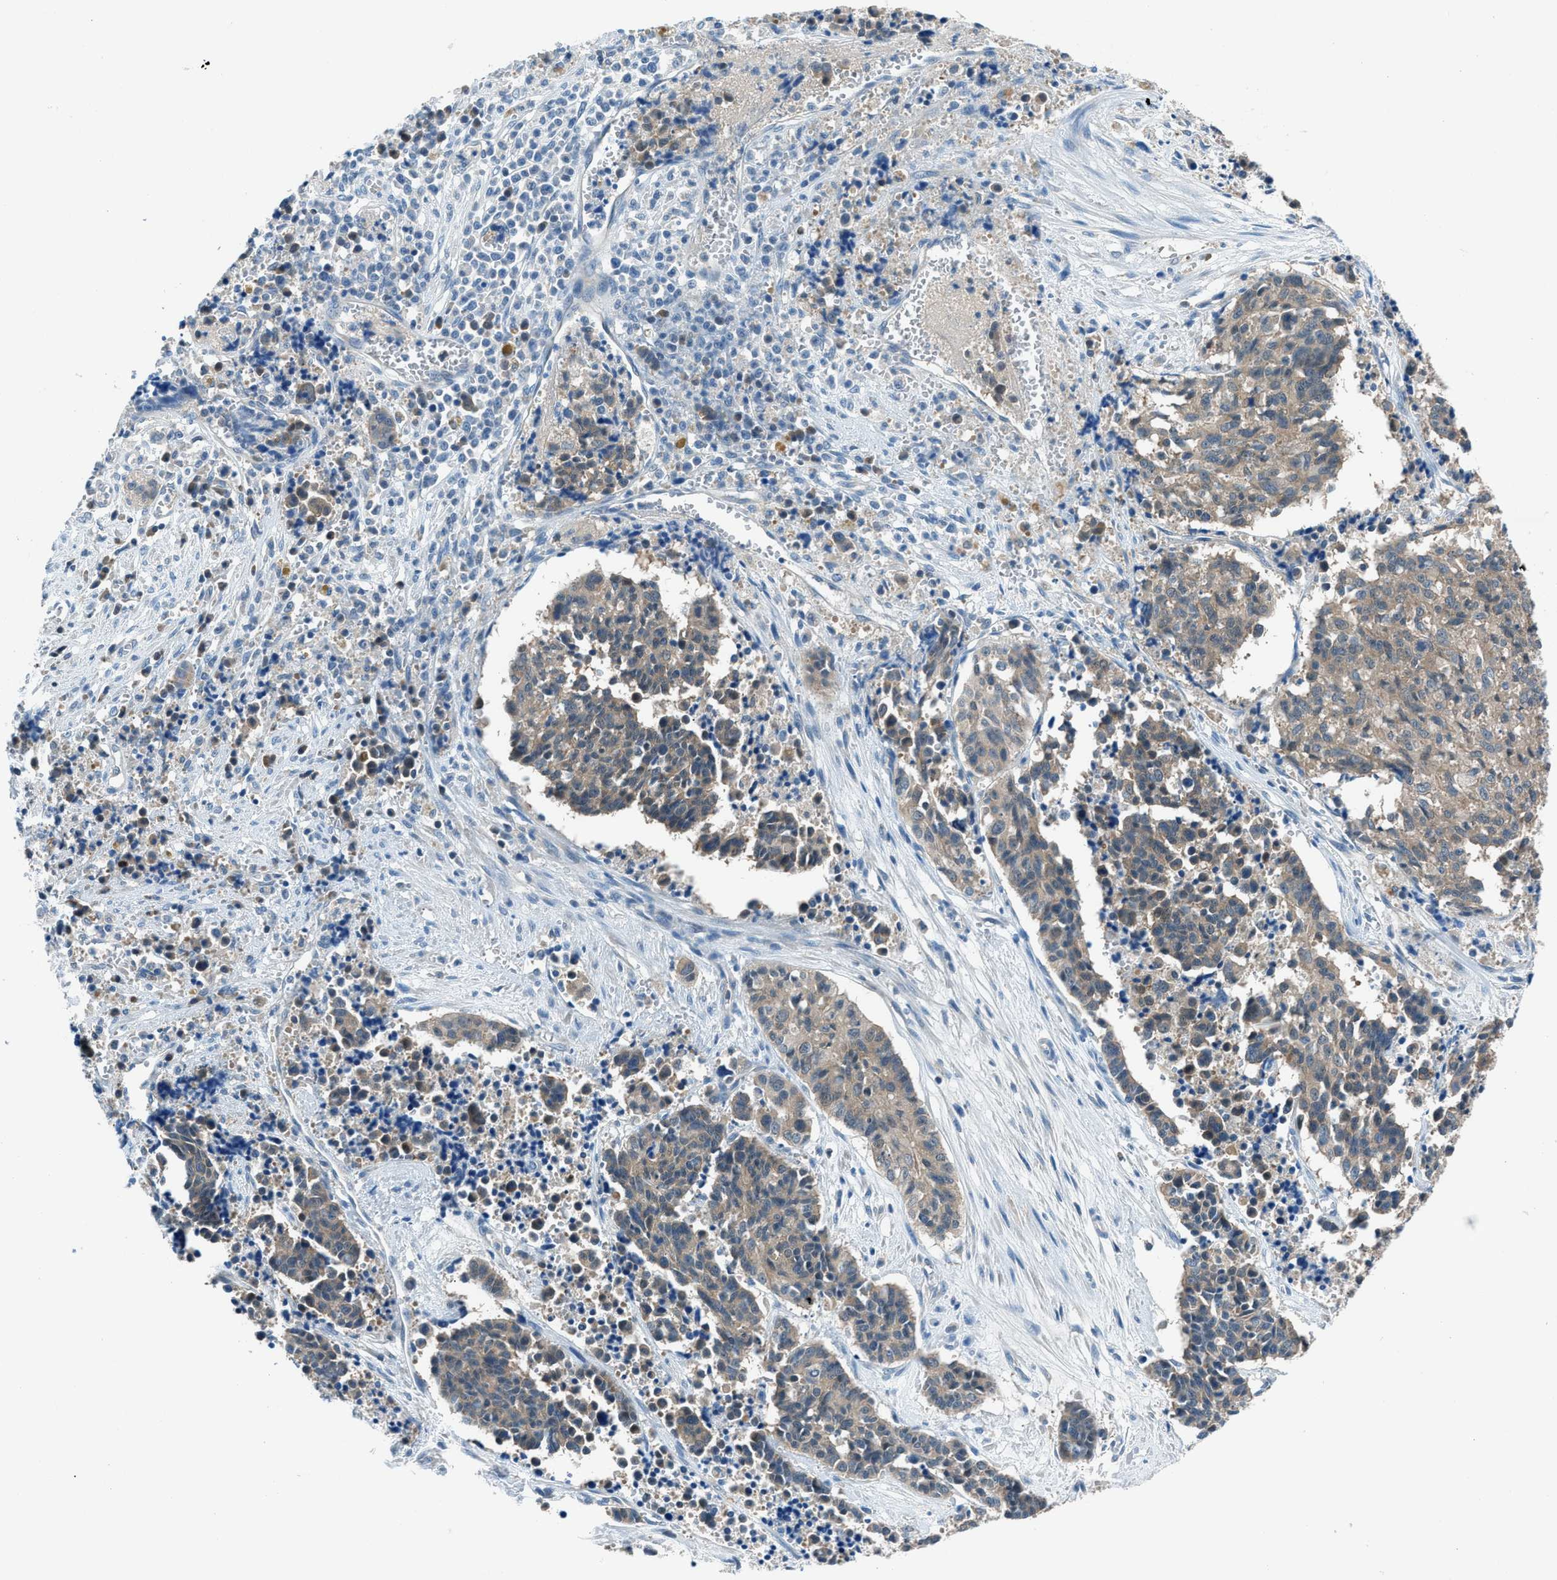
{"staining": {"intensity": "weak", "quantity": ">75%", "location": "cytoplasmic/membranous"}, "tissue": "cervical cancer", "cell_type": "Tumor cells", "image_type": "cancer", "snomed": [{"axis": "morphology", "description": "Squamous cell carcinoma, NOS"}, {"axis": "topography", "description": "Cervix"}], "caption": "Tumor cells demonstrate low levels of weak cytoplasmic/membranous expression in about >75% of cells in human cervical cancer.", "gene": "ACP1", "patient": {"sex": "female", "age": 35}}